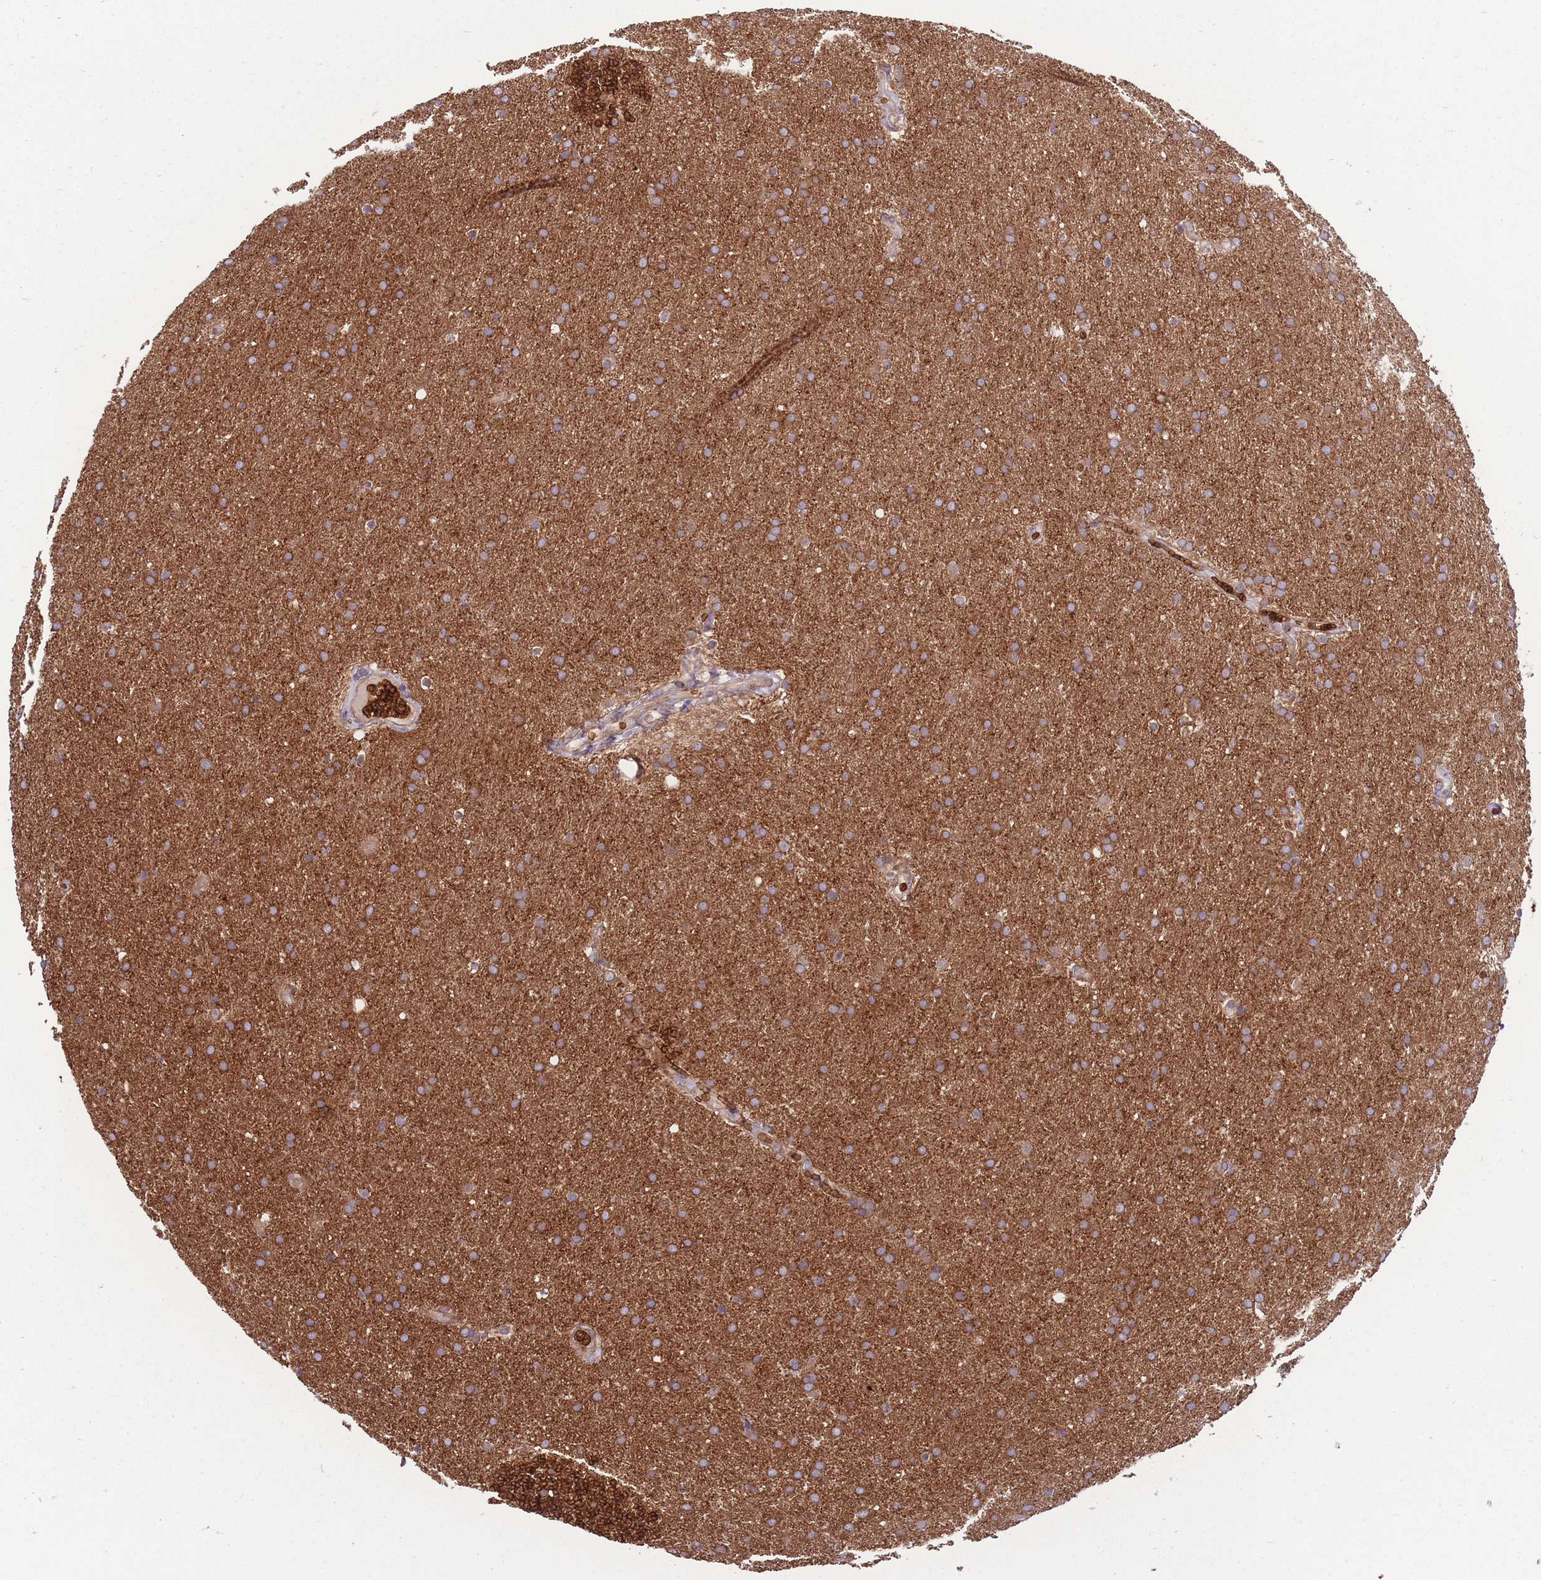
{"staining": {"intensity": "moderate", "quantity": ">75%", "location": "cytoplasmic/membranous"}, "tissue": "glioma", "cell_type": "Tumor cells", "image_type": "cancer", "snomed": [{"axis": "morphology", "description": "Glioma, malignant, Low grade"}, {"axis": "topography", "description": "Brain"}], "caption": "Malignant glioma (low-grade) tissue exhibits moderate cytoplasmic/membranous staining in approximately >75% of tumor cells, visualized by immunohistochemistry. (DAB (3,3'-diaminobenzidine) IHC, brown staining for protein, blue staining for nuclei).", "gene": "ANKRD10", "patient": {"sex": "female", "age": 32}}